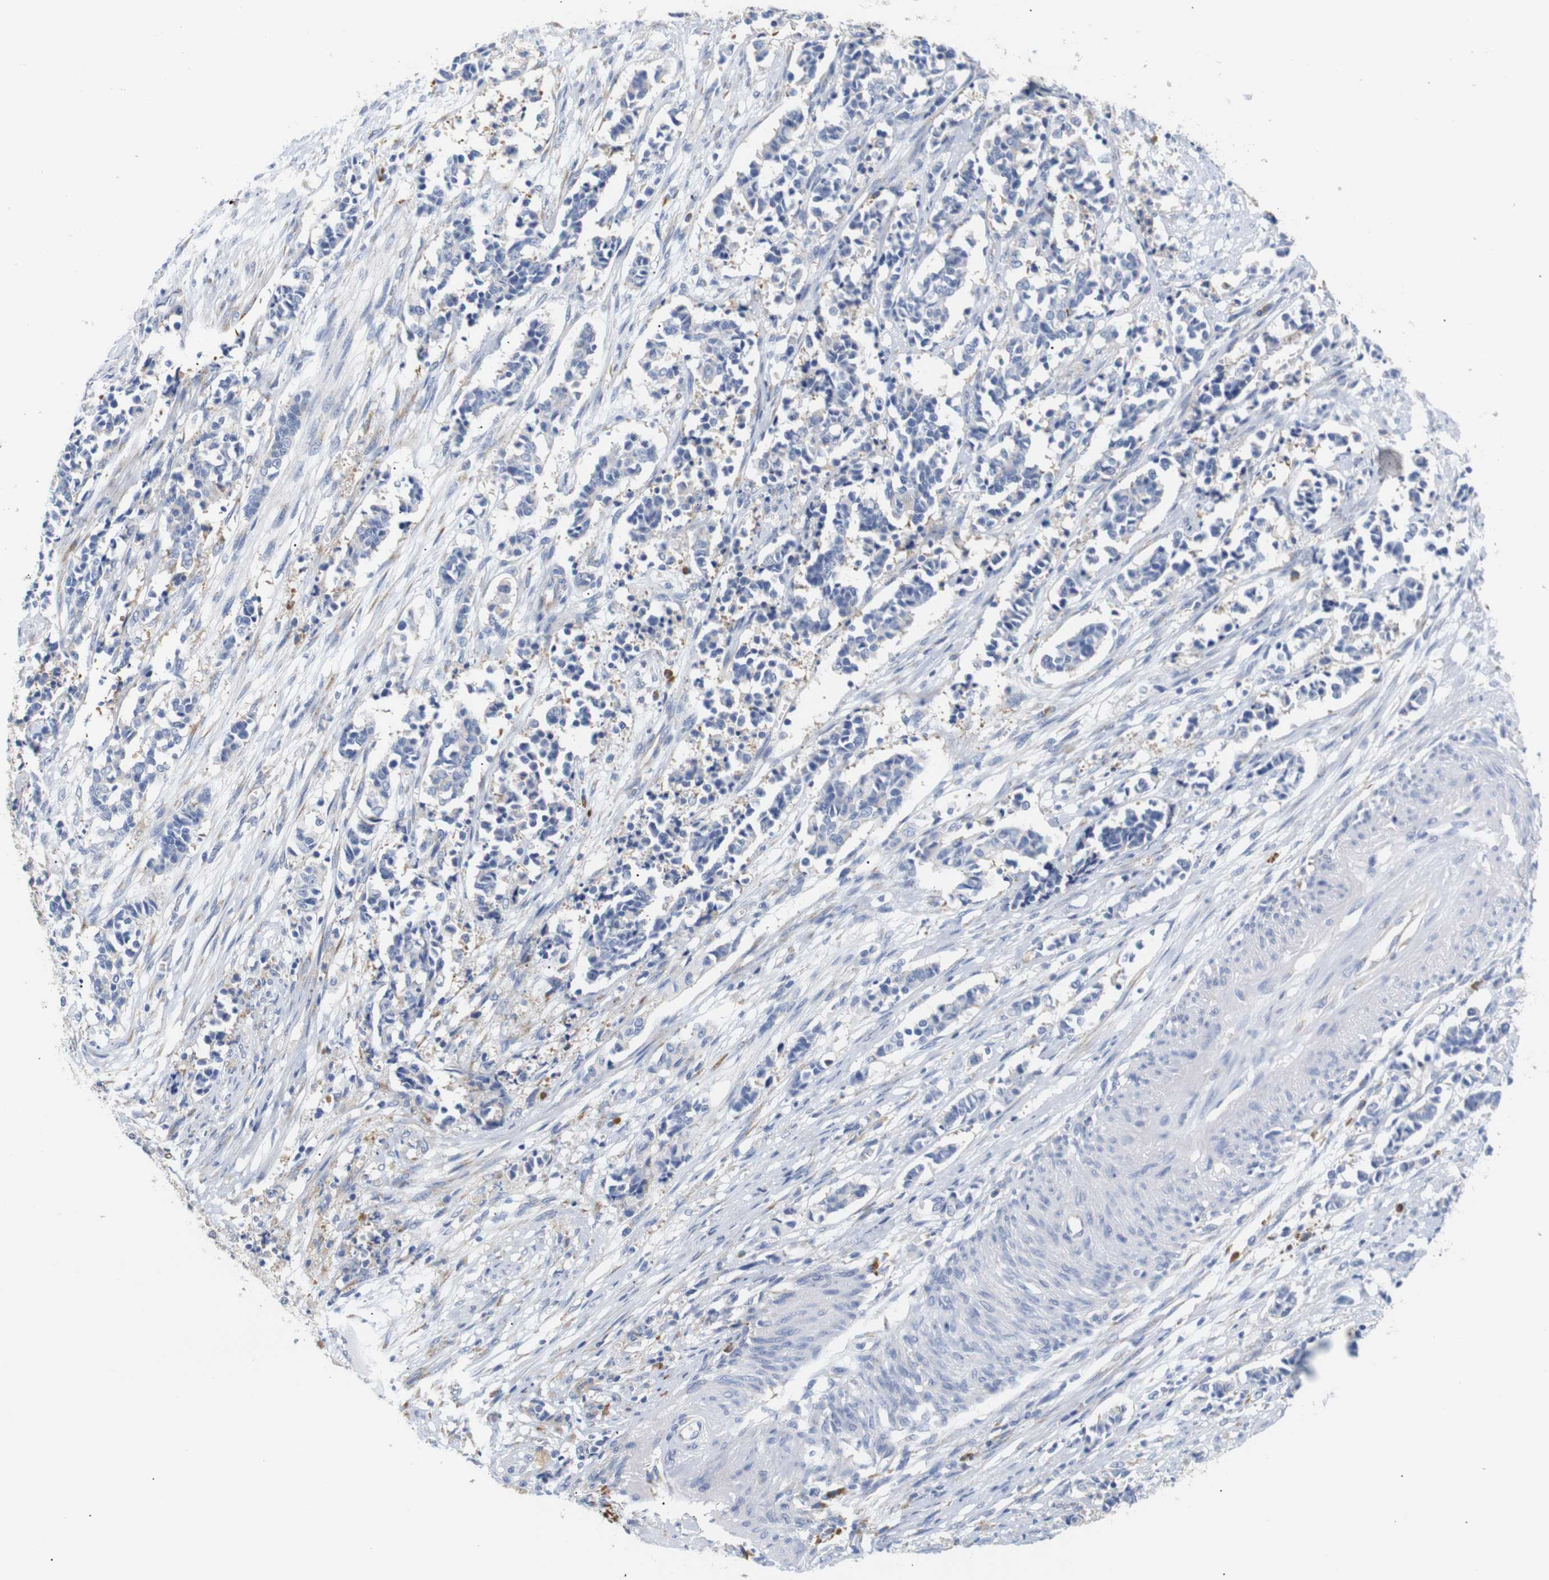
{"staining": {"intensity": "negative", "quantity": "none", "location": "none"}, "tissue": "cervical cancer", "cell_type": "Tumor cells", "image_type": "cancer", "snomed": [{"axis": "morphology", "description": "Squamous cell carcinoma, NOS"}, {"axis": "topography", "description": "Cervix"}], "caption": "Immunohistochemistry of human cervical squamous cell carcinoma demonstrates no expression in tumor cells.", "gene": "TRIM5", "patient": {"sex": "female", "age": 35}}